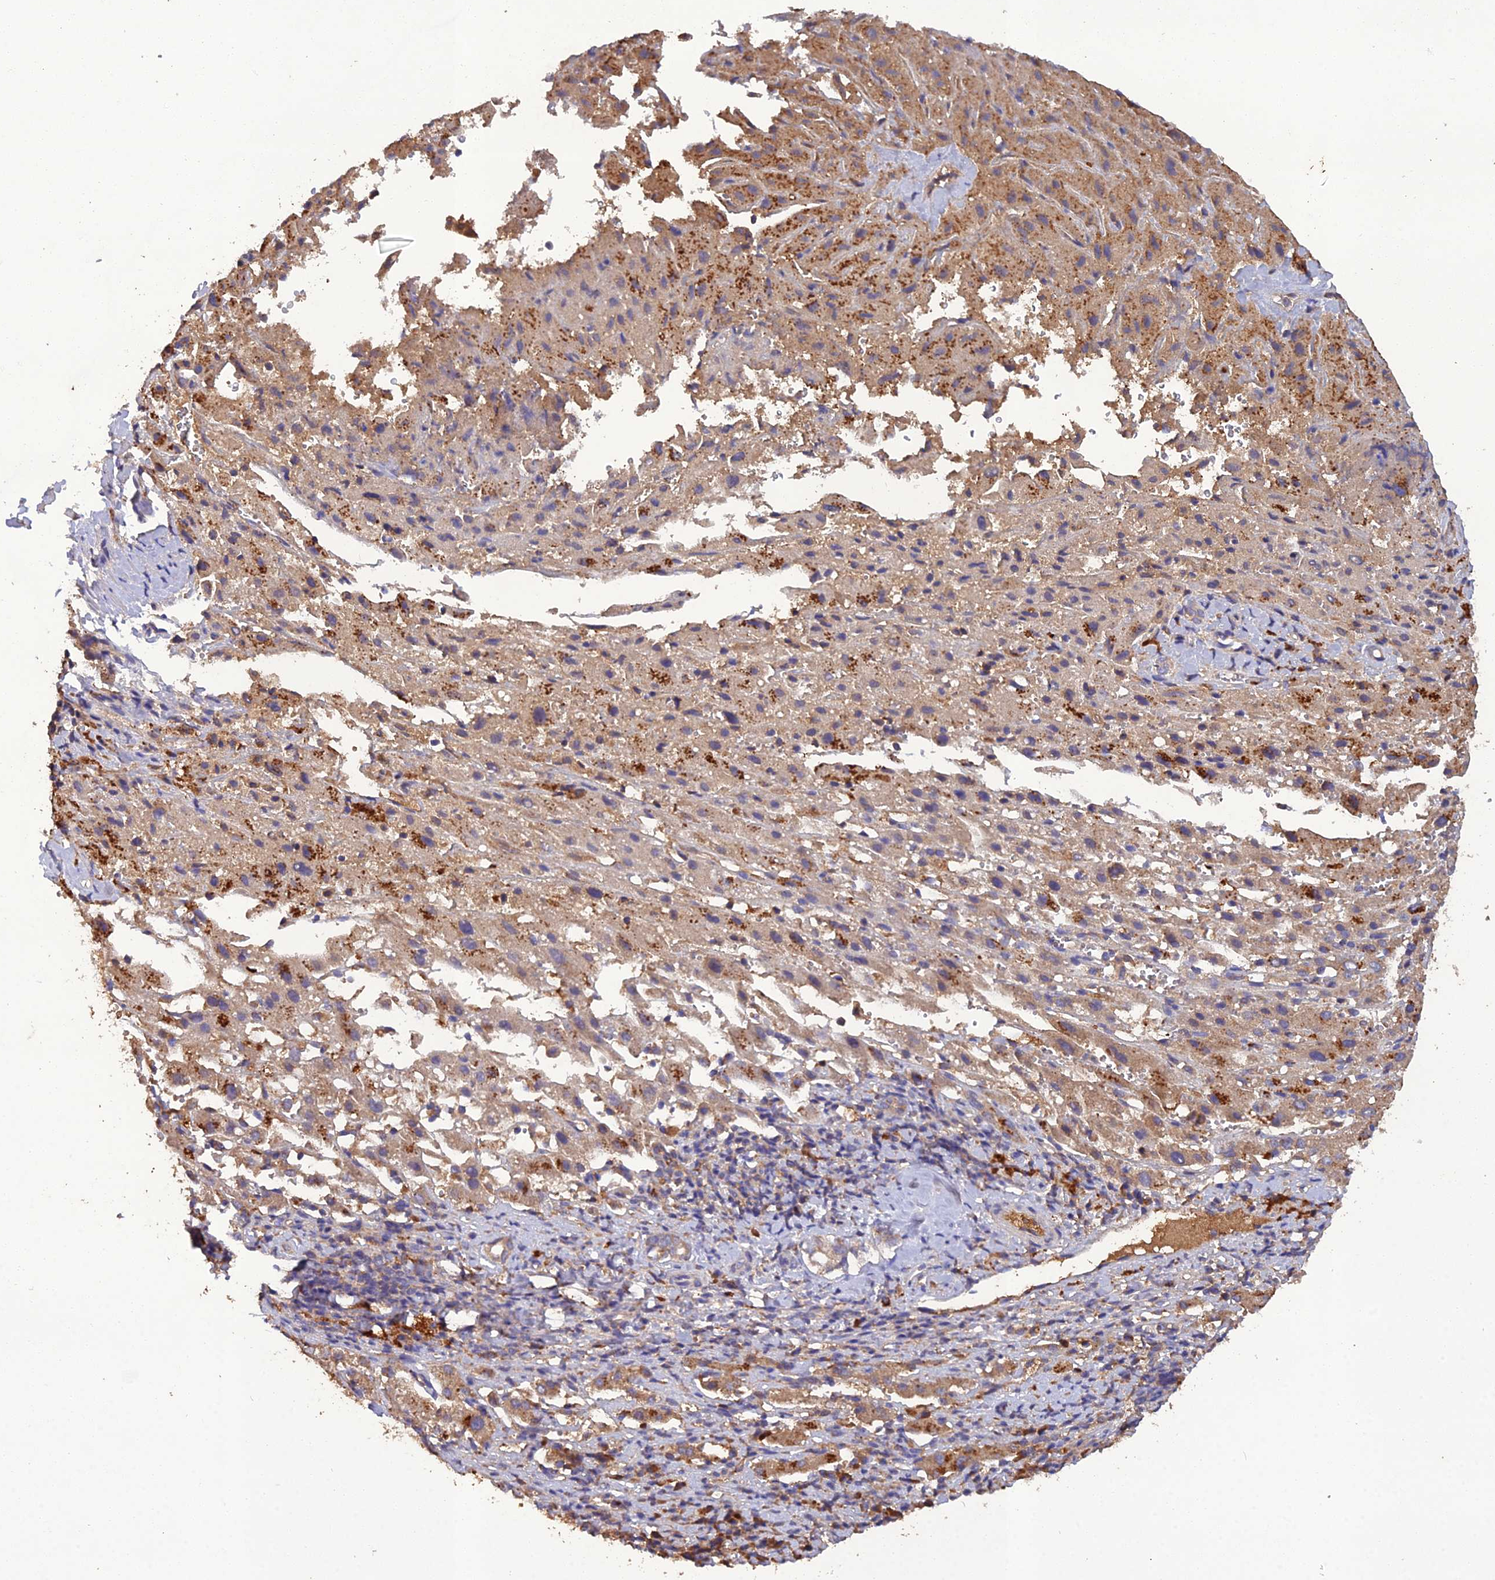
{"staining": {"intensity": "moderate", "quantity": "25%-75%", "location": "cytoplasmic/membranous"}, "tissue": "liver cancer", "cell_type": "Tumor cells", "image_type": "cancer", "snomed": [{"axis": "morphology", "description": "Carcinoma, Hepatocellular, NOS"}, {"axis": "topography", "description": "Liver"}], "caption": "Liver cancer stained with a protein marker shows moderate staining in tumor cells.", "gene": "TMEM258", "patient": {"sex": "female", "age": 58}}